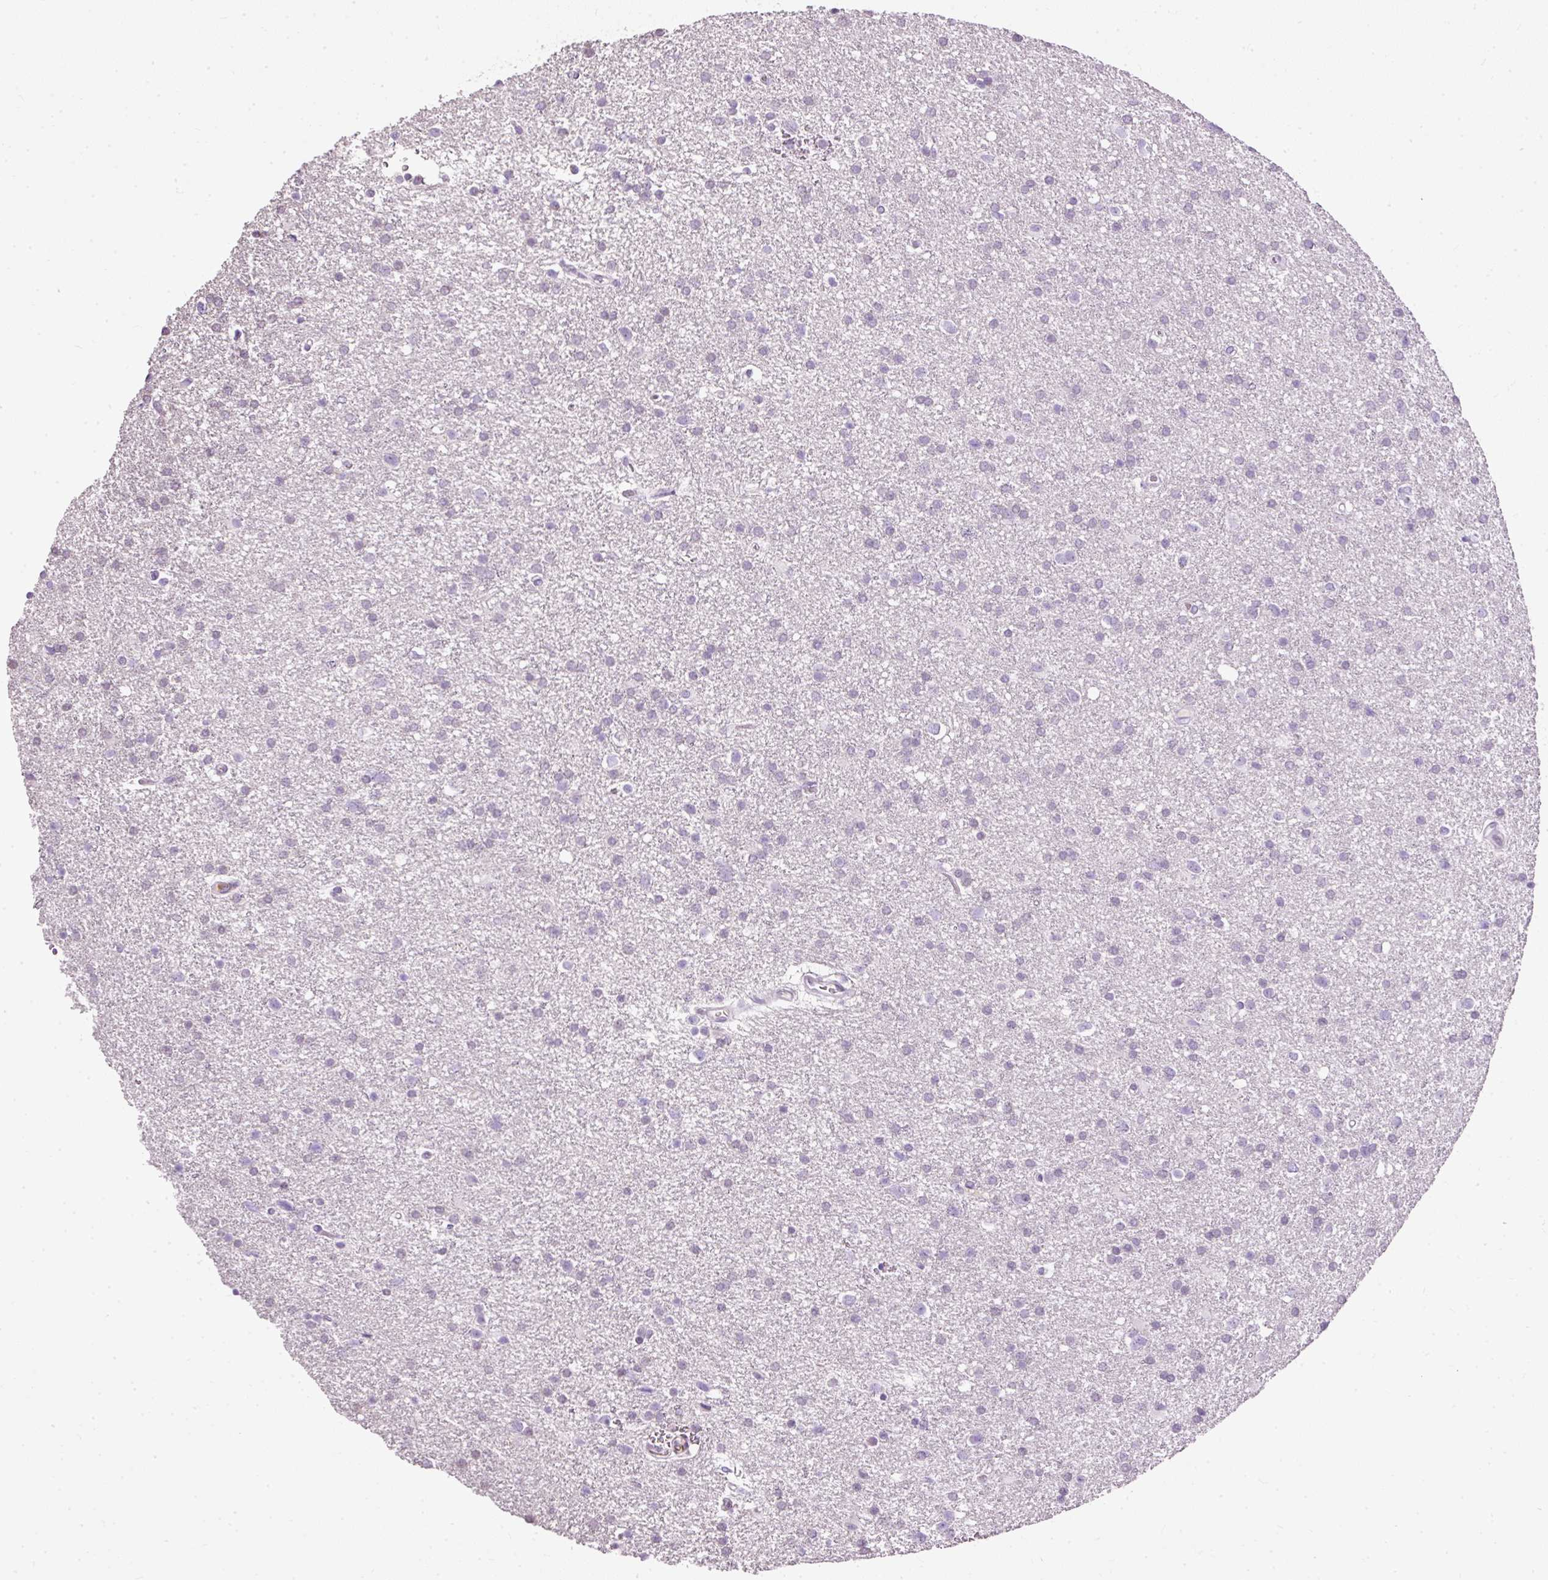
{"staining": {"intensity": "negative", "quantity": "none", "location": "none"}, "tissue": "glioma", "cell_type": "Tumor cells", "image_type": "cancer", "snomed": [{"axis": "morphology", "description": "Glioma, malignant, Low grade"}, {"axis": "topography", "description": "Brain"}], "caption": "IHC micrograph of neoplastic tissue: glioma stained with DAB exhibits no significant protein expression in tumor cells.", "gene": "PDE6B", "patient": {"sex": "female", "age": 32}}